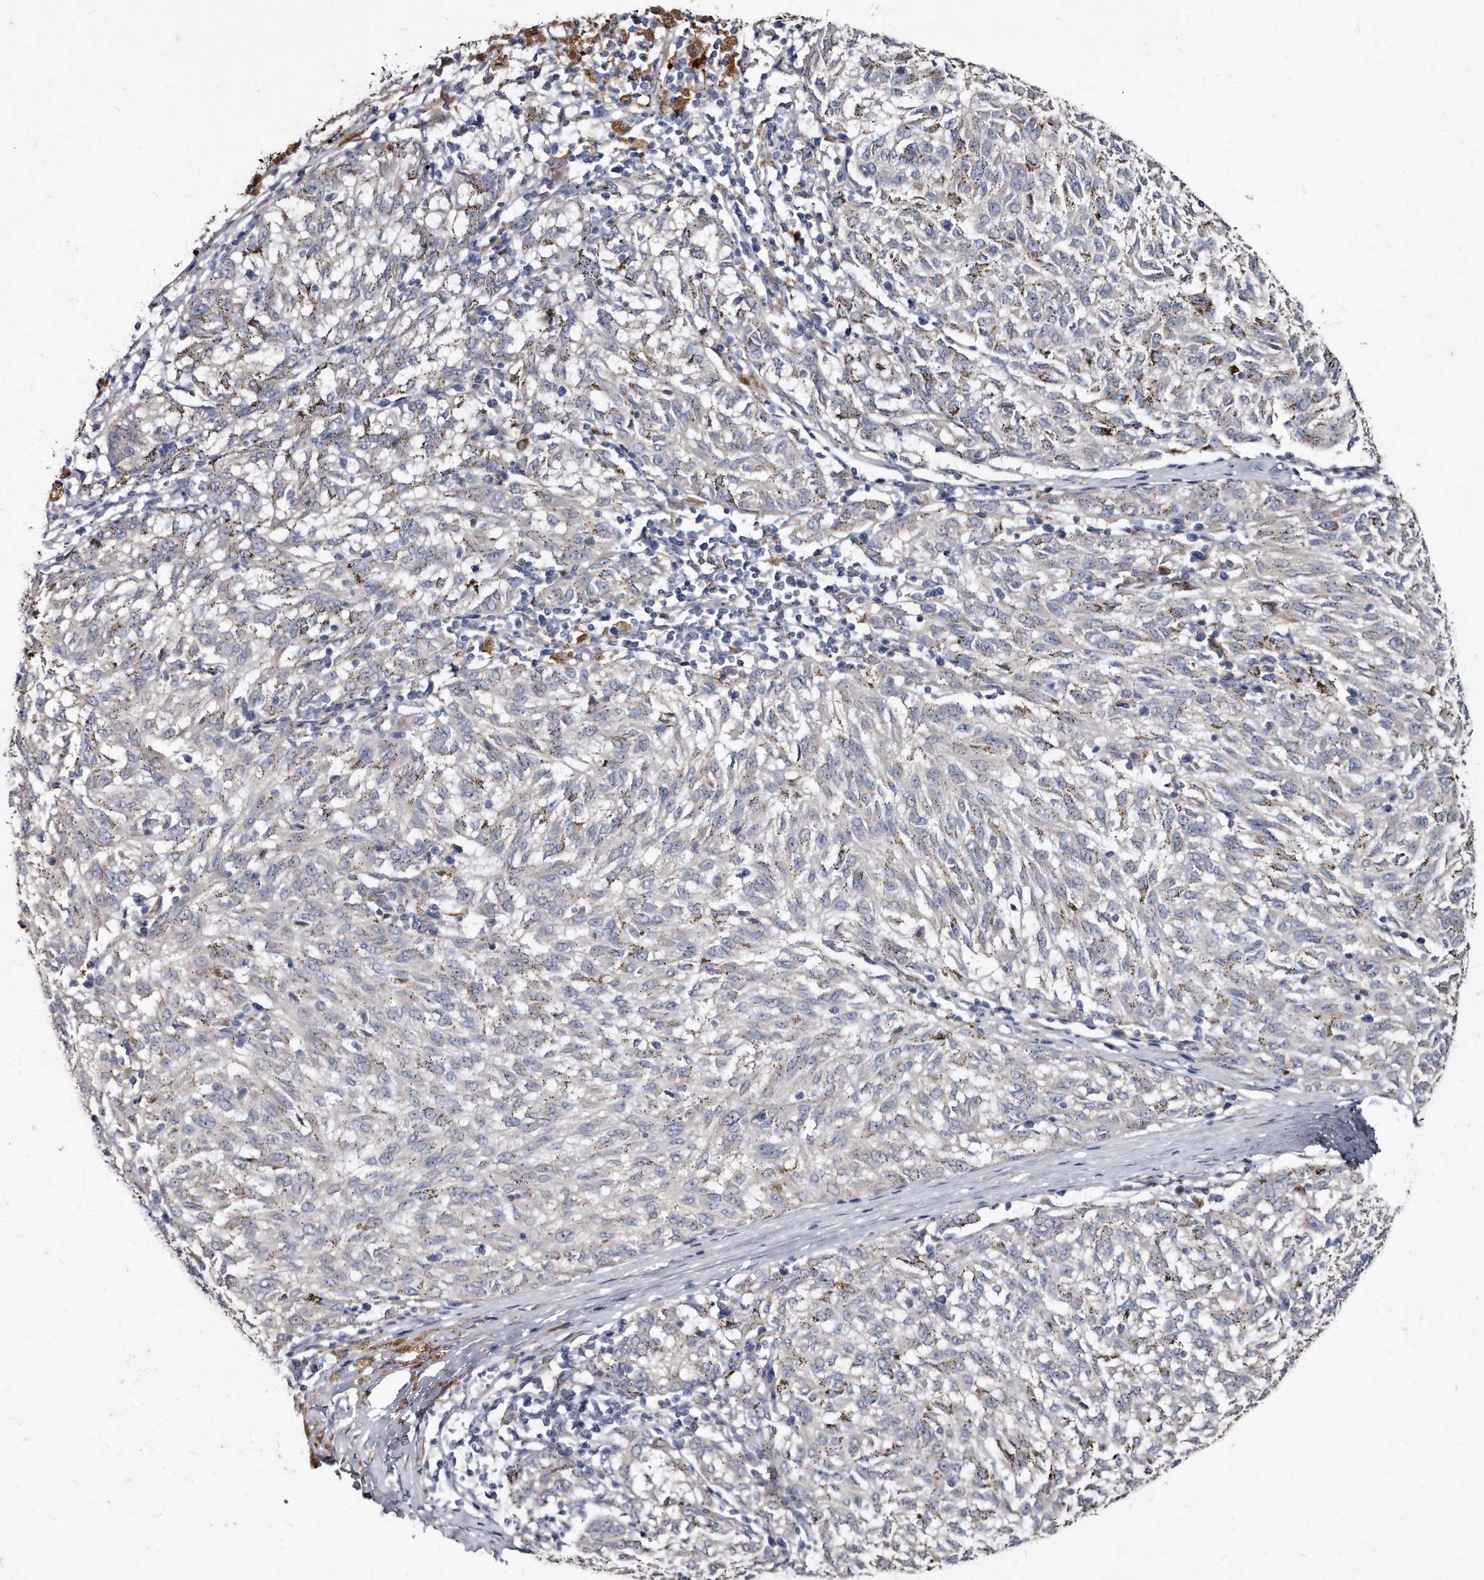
{"staining": {"intensity": "negative", "quantity": "none", "location": "none"}, "tissue": "melanoma", "cell_type": "Tumor cells", "image_type": "cancer", "snomed": [{"axis": "morphology", "description": "Malignant melanoma, NOS"}, {"axis": "topography", "description": "Skin"}], "caption": "Photomicrograph shows no protein positivity in tumor cells of melanoma tissue.", "gene": "KLHDC3", "patient": {"sex": "female", "age": 72}}